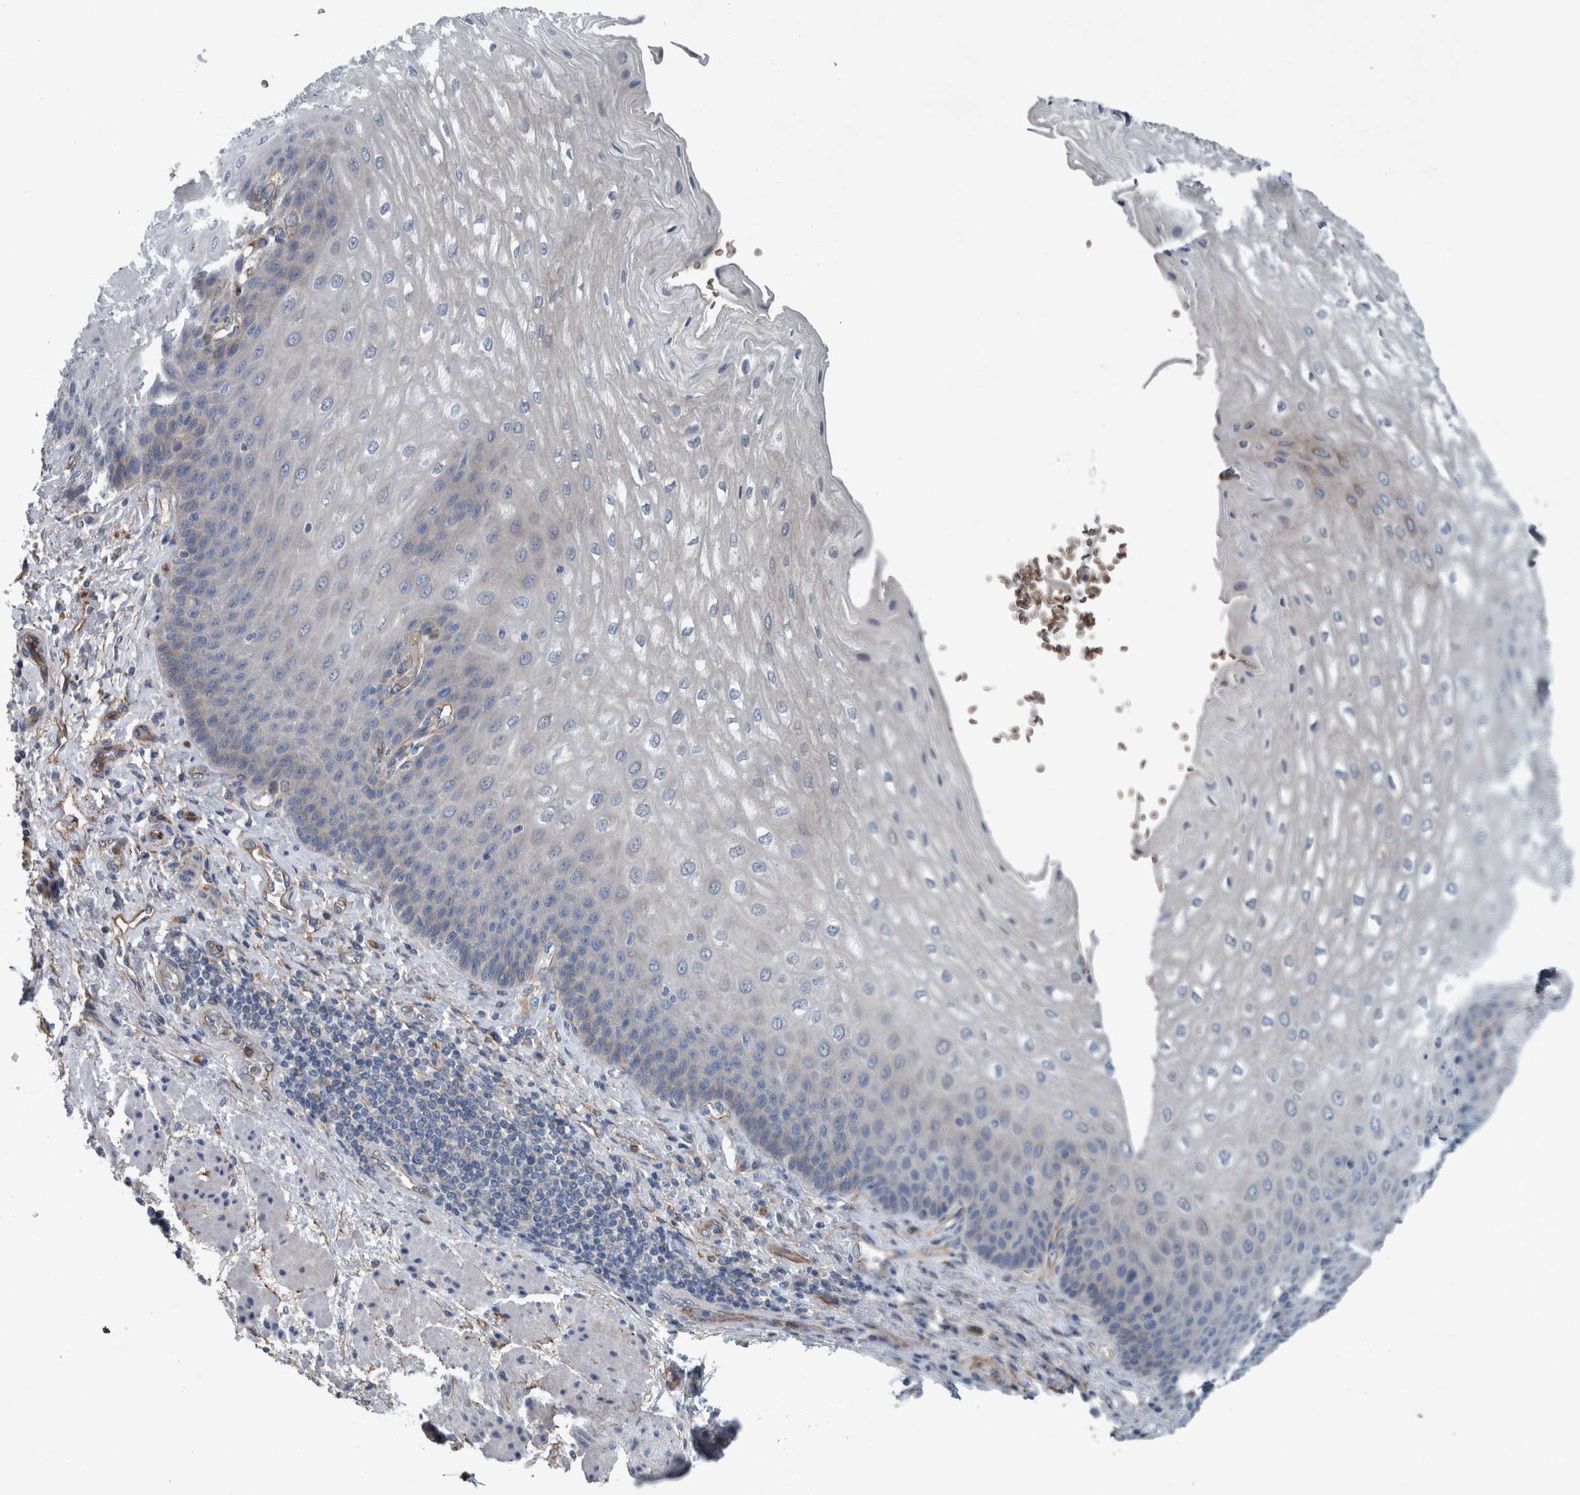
{"staining": {"intensity": "moderate", "quantity": ">75%", "location": "cytoplasmic/membranous"}, "tissue": "esophagus", "cell_type": "Squamous epithelial cells", "image_type": "normal", "snomed": [{"axis": "morphology", "description": "Normal tissue, NOS"}, {"axis": "topography", "description": "Esophagus"}], "caption": "This is an image of IHC staining of unremarkable esophagus, which shows moderate positivity in the cytoplasmic/membranous of squamous epithelial cells.", "gene": "GLT8D2", "patient": {"sex": "male", "age": 54}}